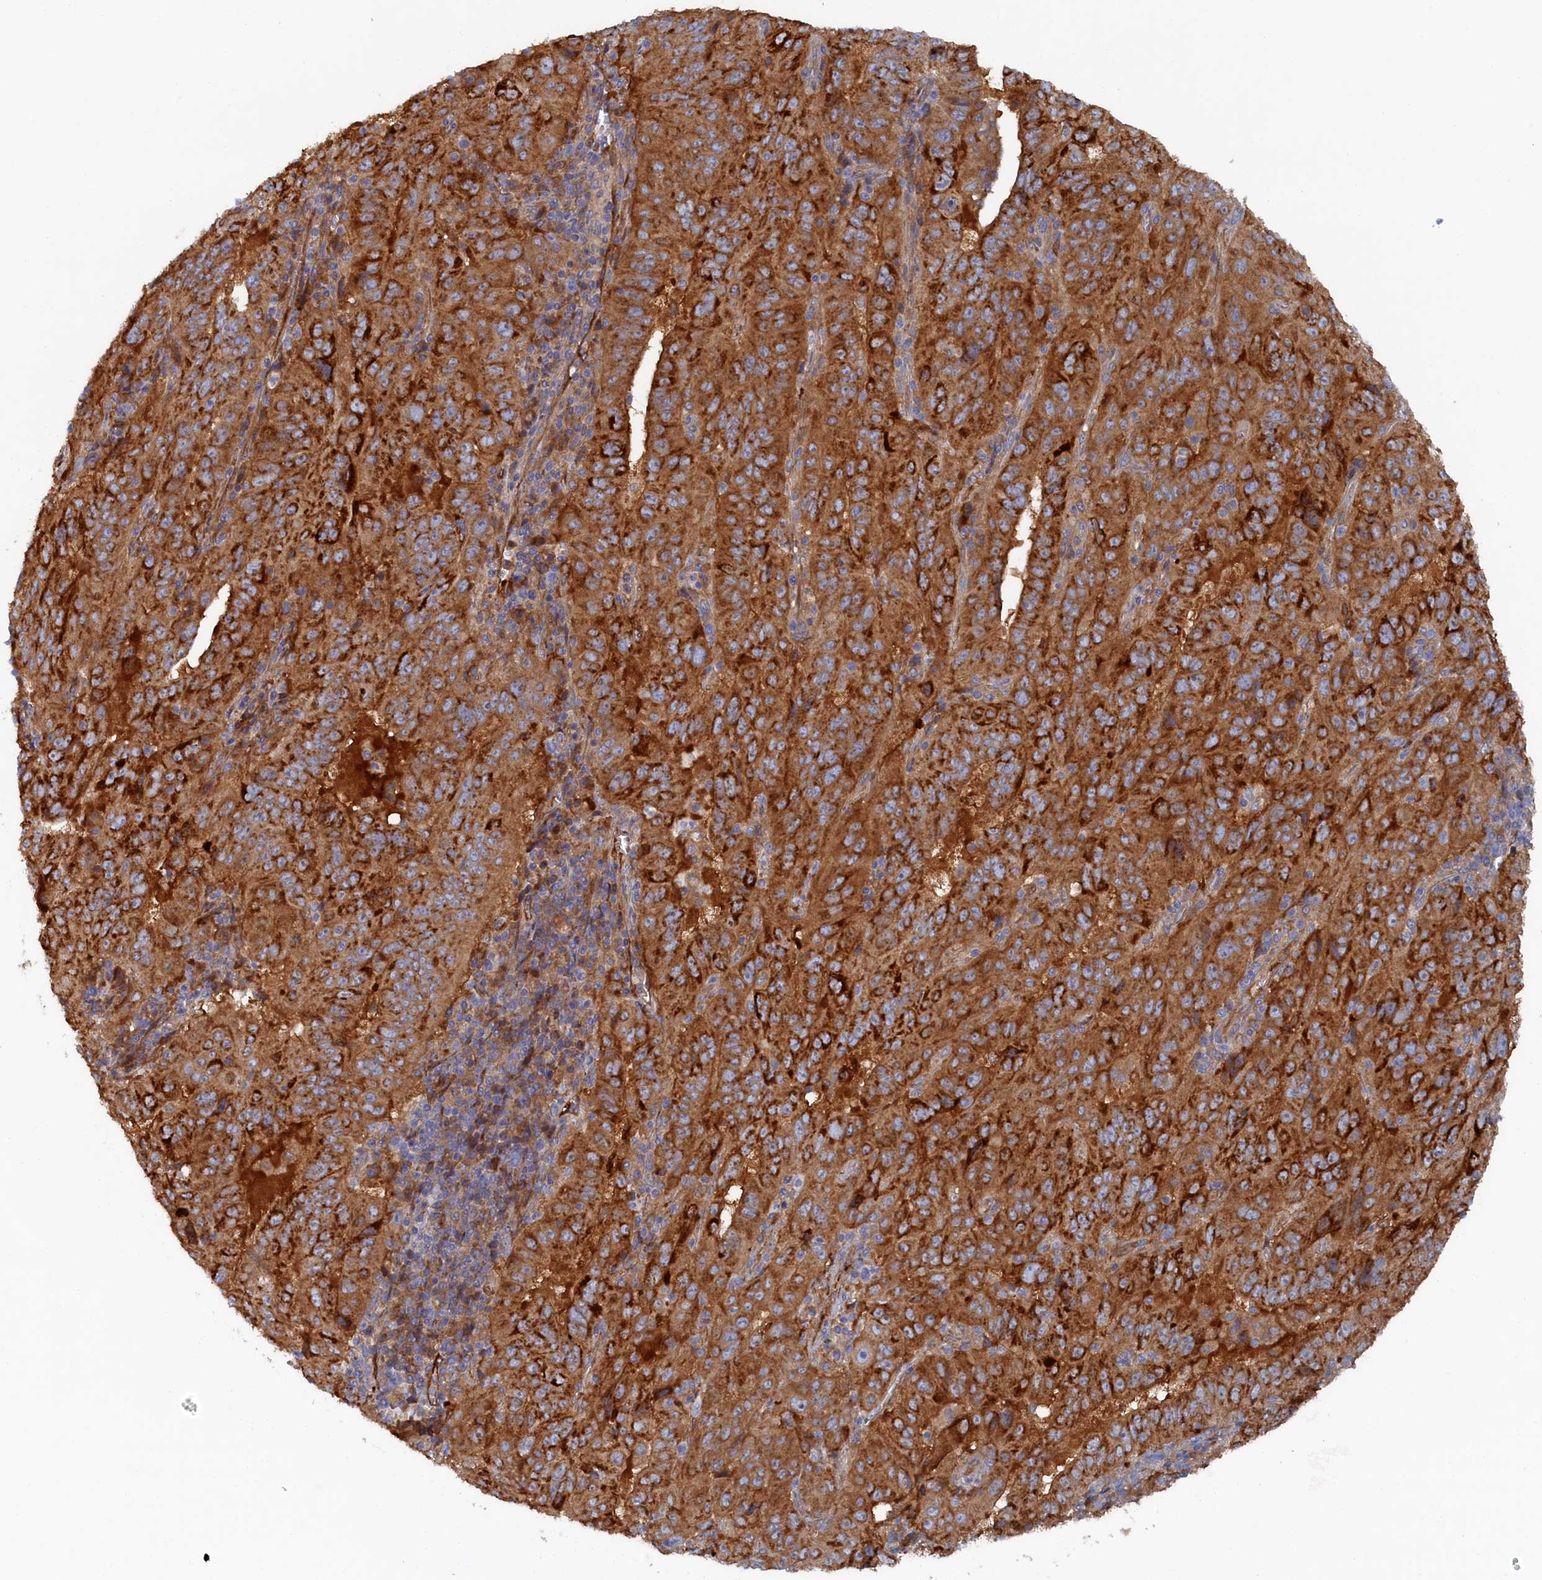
{"staining": {"intensity": "moderate", "quantity": ">75%", "location": "cytoplasmic/membranous"}, "tissue": "pancreatic cancer", "cell_type": "Tumor cells", "image_type": "cancer", "snomed": [{"axis": "morphology", "description": "Adenocarcinoma, NOS"}, {"axis": "topography", "description": "Pancreas"}], "caption": "DAB immunohistochemical staining of pancreatic cancer shows moderate cytoplasmic/membranous protein positivity in about >75% of tumor cells.", "gene": "TMEM196", "patient": {"sex": "male", "age": 63}}